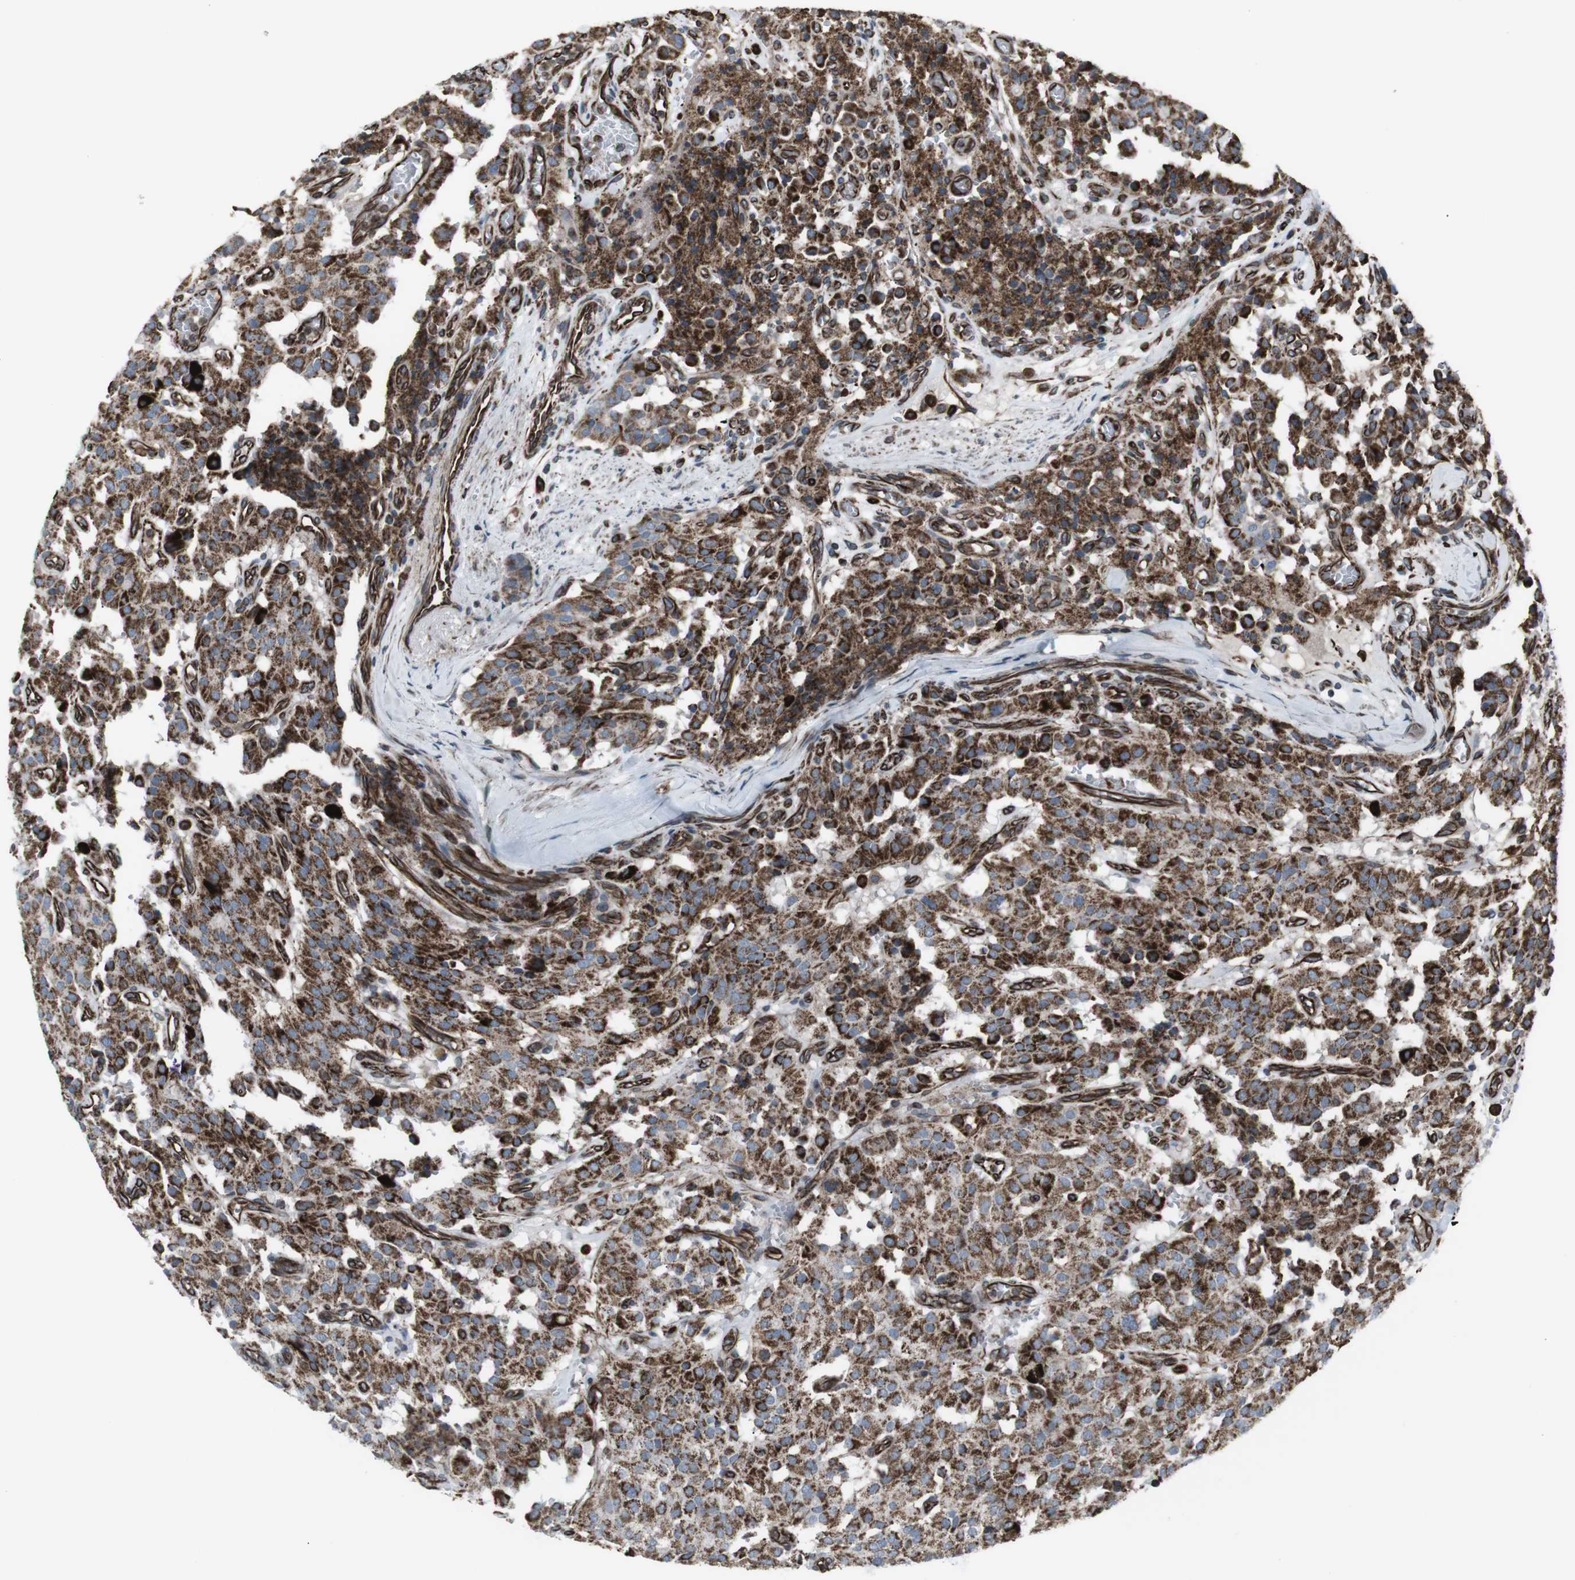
{"staining": {"intensity": "strong", "quantity": ">75%", "location": "cytoplasmic/membranous"}, "tissue": "carcinoid", "cell_type": "Tumor cells", "image_type": "cancer", "snomed": [{"axis": "morphology", "description": "Carcinoid, malignant, NOS"}, {"axis": "topography", "description": "Lung"}], "caption": "Immunohistochemistry staining of carcinoid, which displays high levels of strong cytoplasmic/membranous staining in about >75% of tumor cells indicating strong cytoplasmic/membranous protein expression. The staining was performed using DAB (3,3'-diaminobenzidine) (brown) for protein detection and nuclei were counterstained in hematoxylin (blue).", "gene": "TMEM141", "patient": {"sex": "male", "age": 30}}